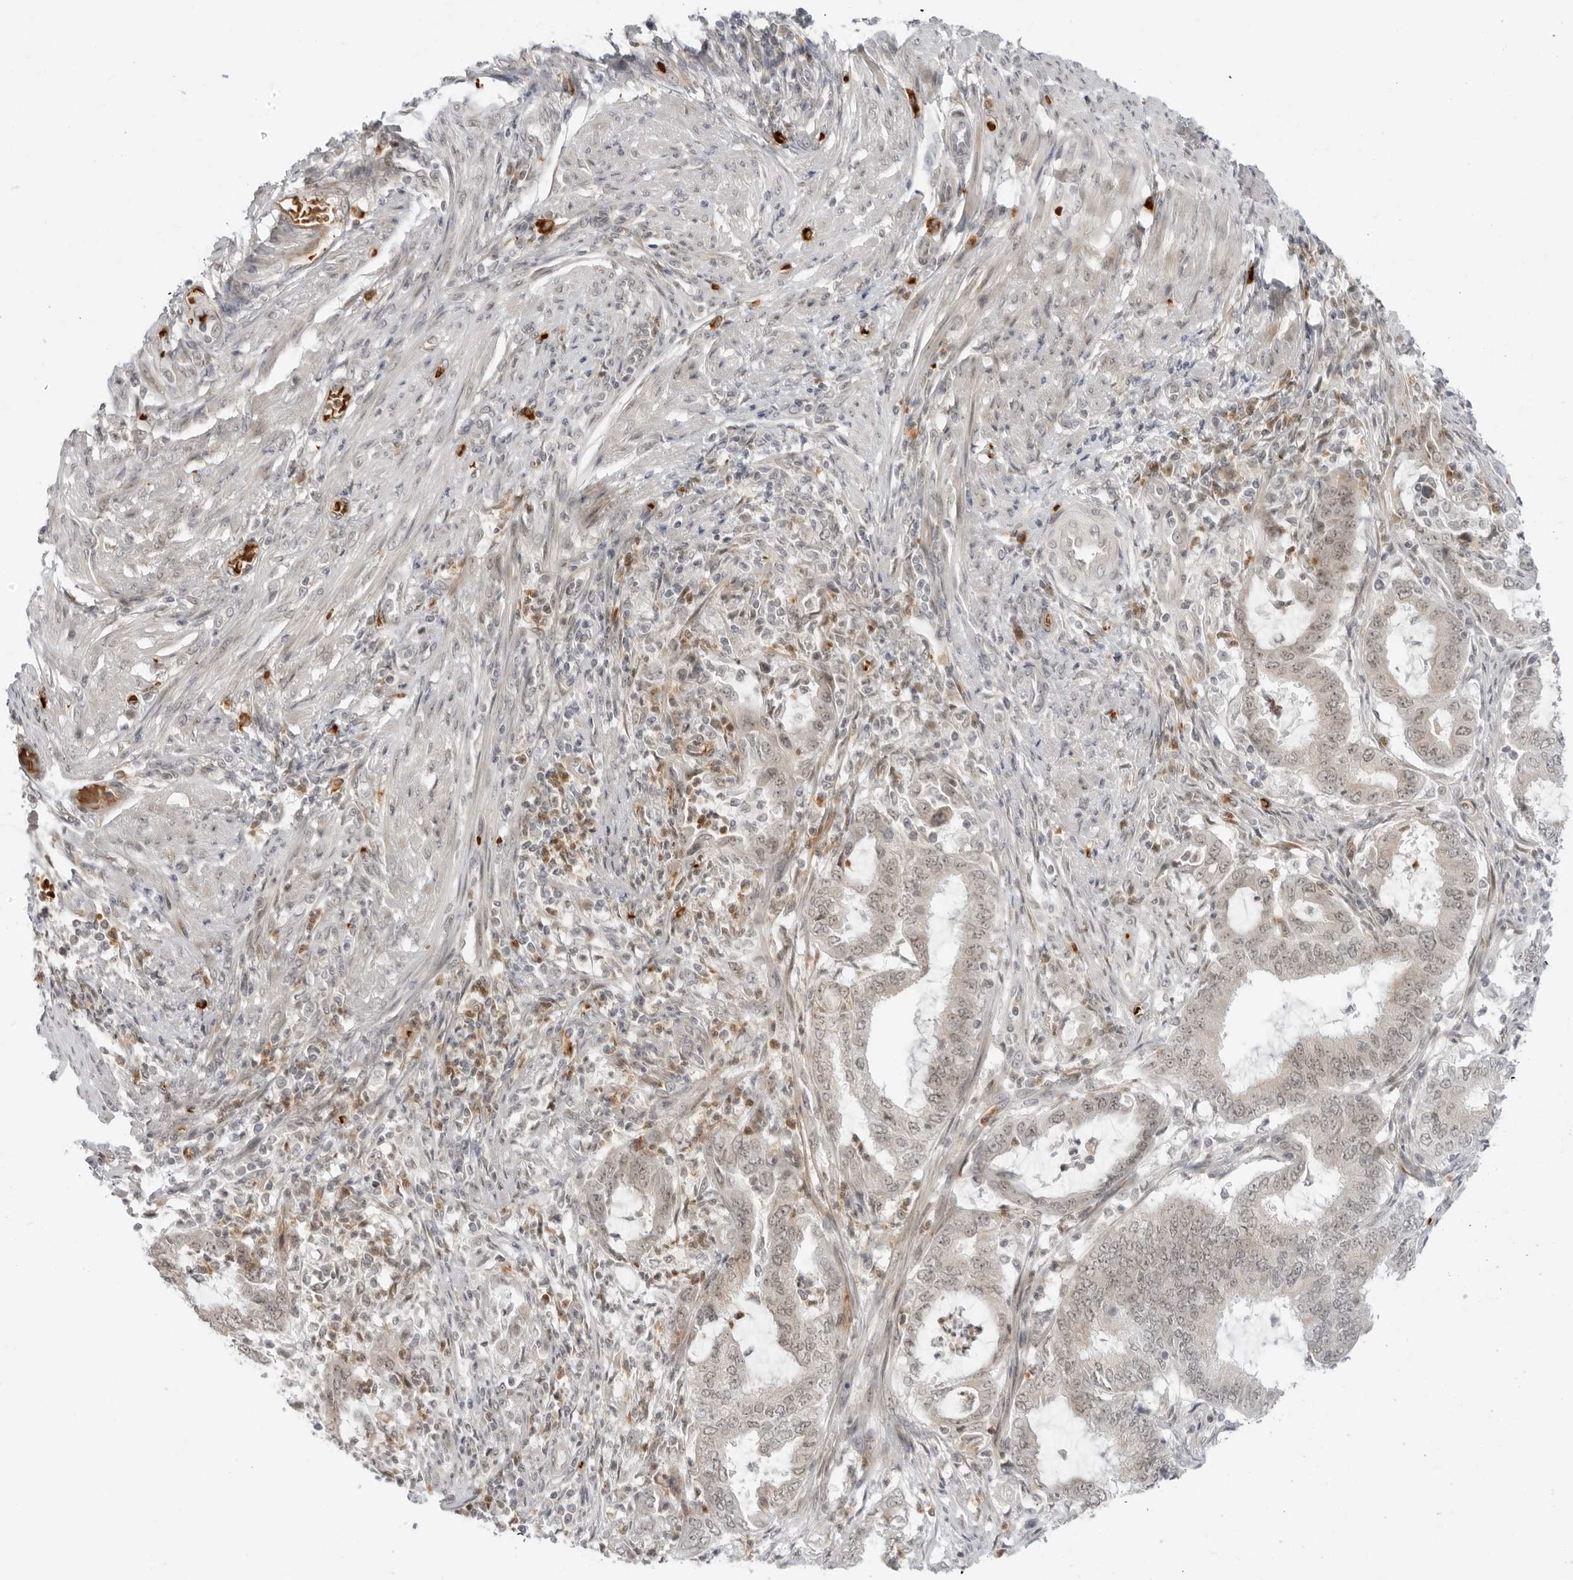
{"staining": {"intensity": "weak", "quantity": "<25%", "location": "nuclear"}, "tissue": "endometrial cancer", "cell_type": "Tumor cells", "image_type": "cancer", "snomed": [{"axis": "morphology", "description": "Adenocarcinoma, NOS"}, {"axis": "topography", "description": "Endometrium"}], "caption": "Endometrial cancer (adenocarcinoma) stained for a protein using IHC exhibits no positivity tumor cells.", "gene": "SUGCT", "patient": {"sex": "female", "age": 51}}